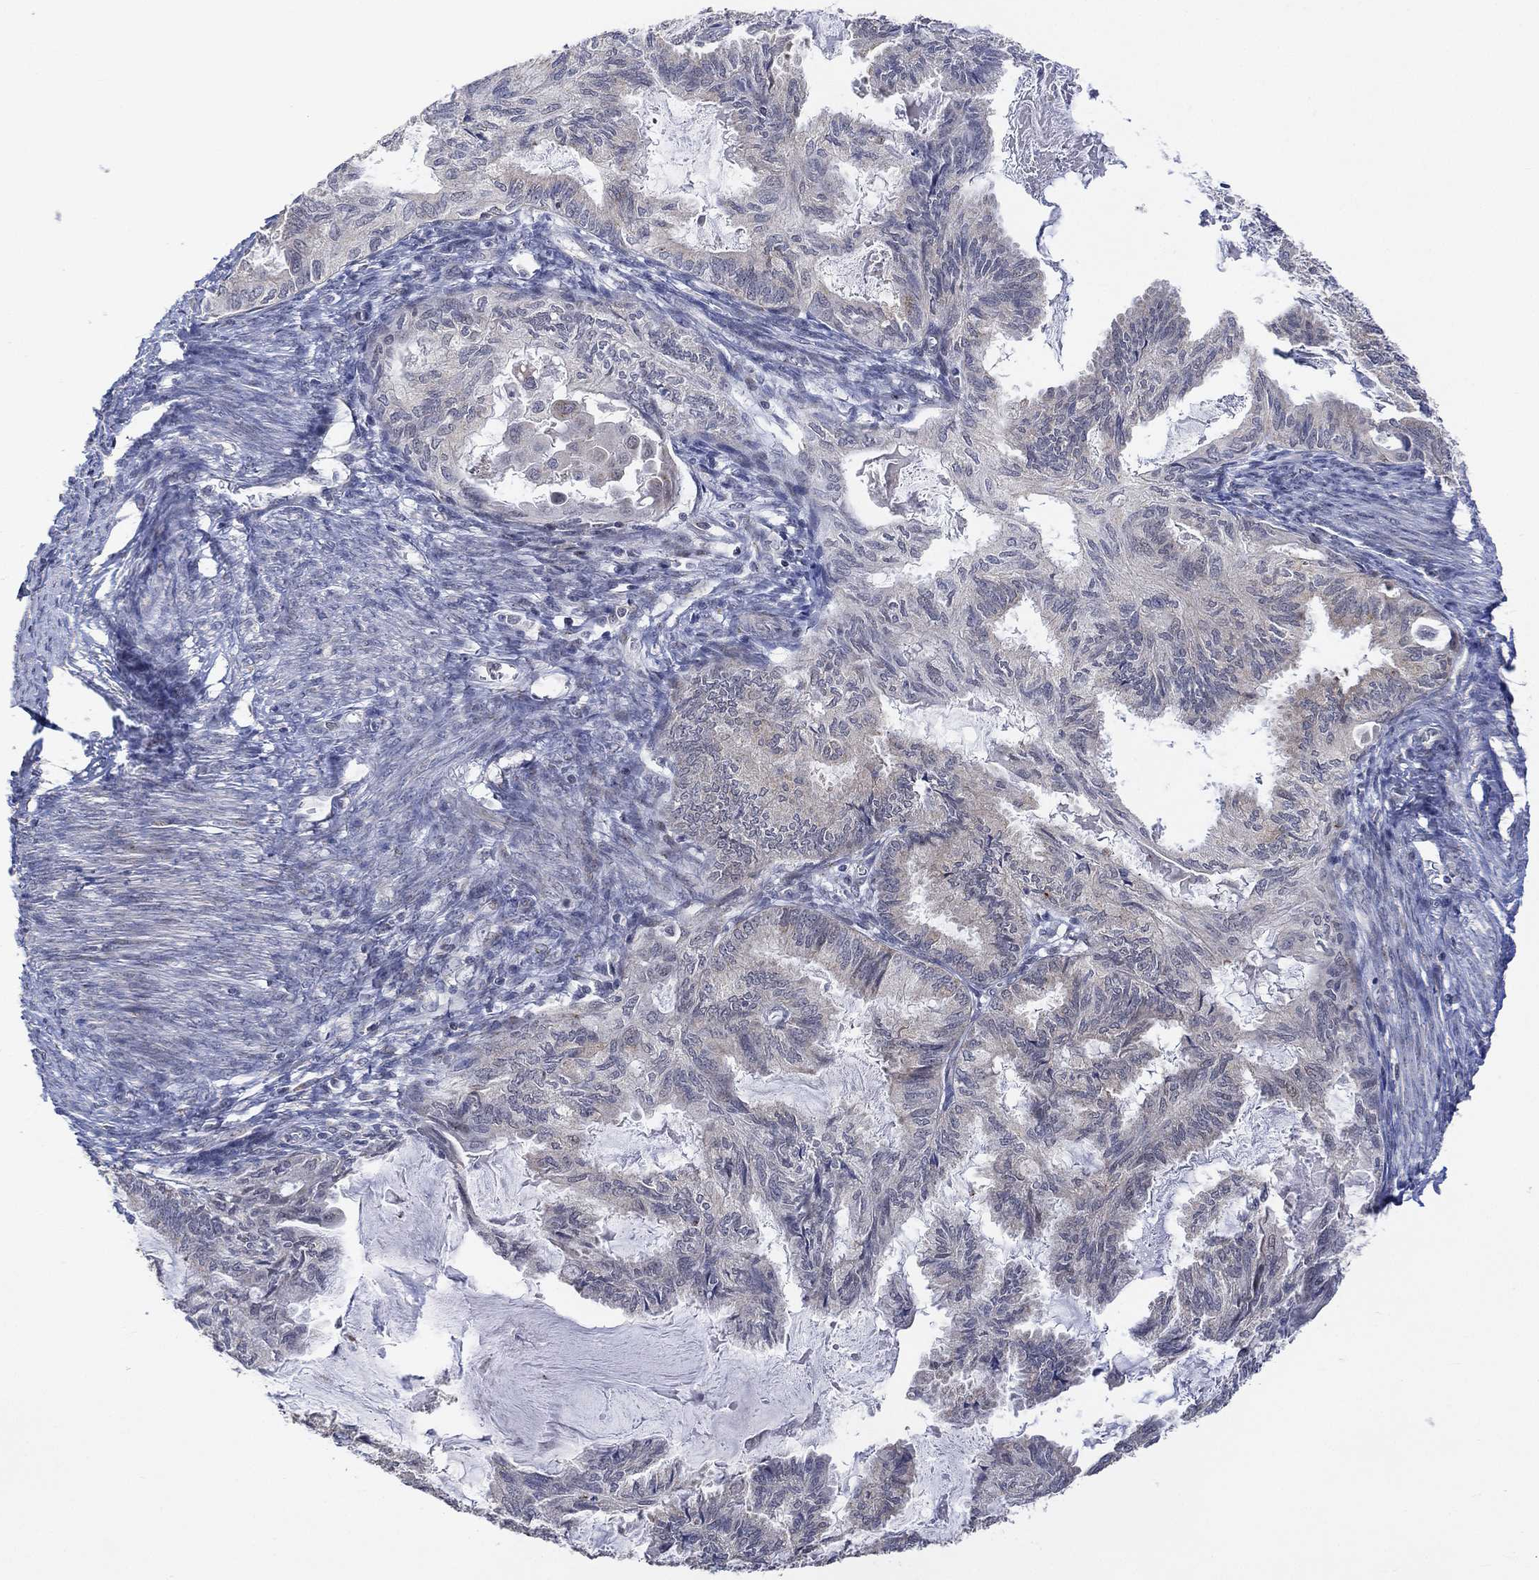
{"staining": {"intensity": "weak", "quantity": "<25%", "location": "cytoplasmic/membranous"}, "tissue": "endometrial cancer", "cell_type": "Tumor cells", "image_type": "cancer", "snomed": [{"axis": "morphology", "description": "Adenocarcinoma, NOS"}, {"axis": "topography", "description": "Endometrium"}], "caption": "IHC image of human adenocarcinoma (endometrial) stained for a protein (brown), which shows no positivity in tumor cells. Nuclei are stained in blue.", "gene": "SLC48A1", "patient": {"sex": "female", "age": 86}}